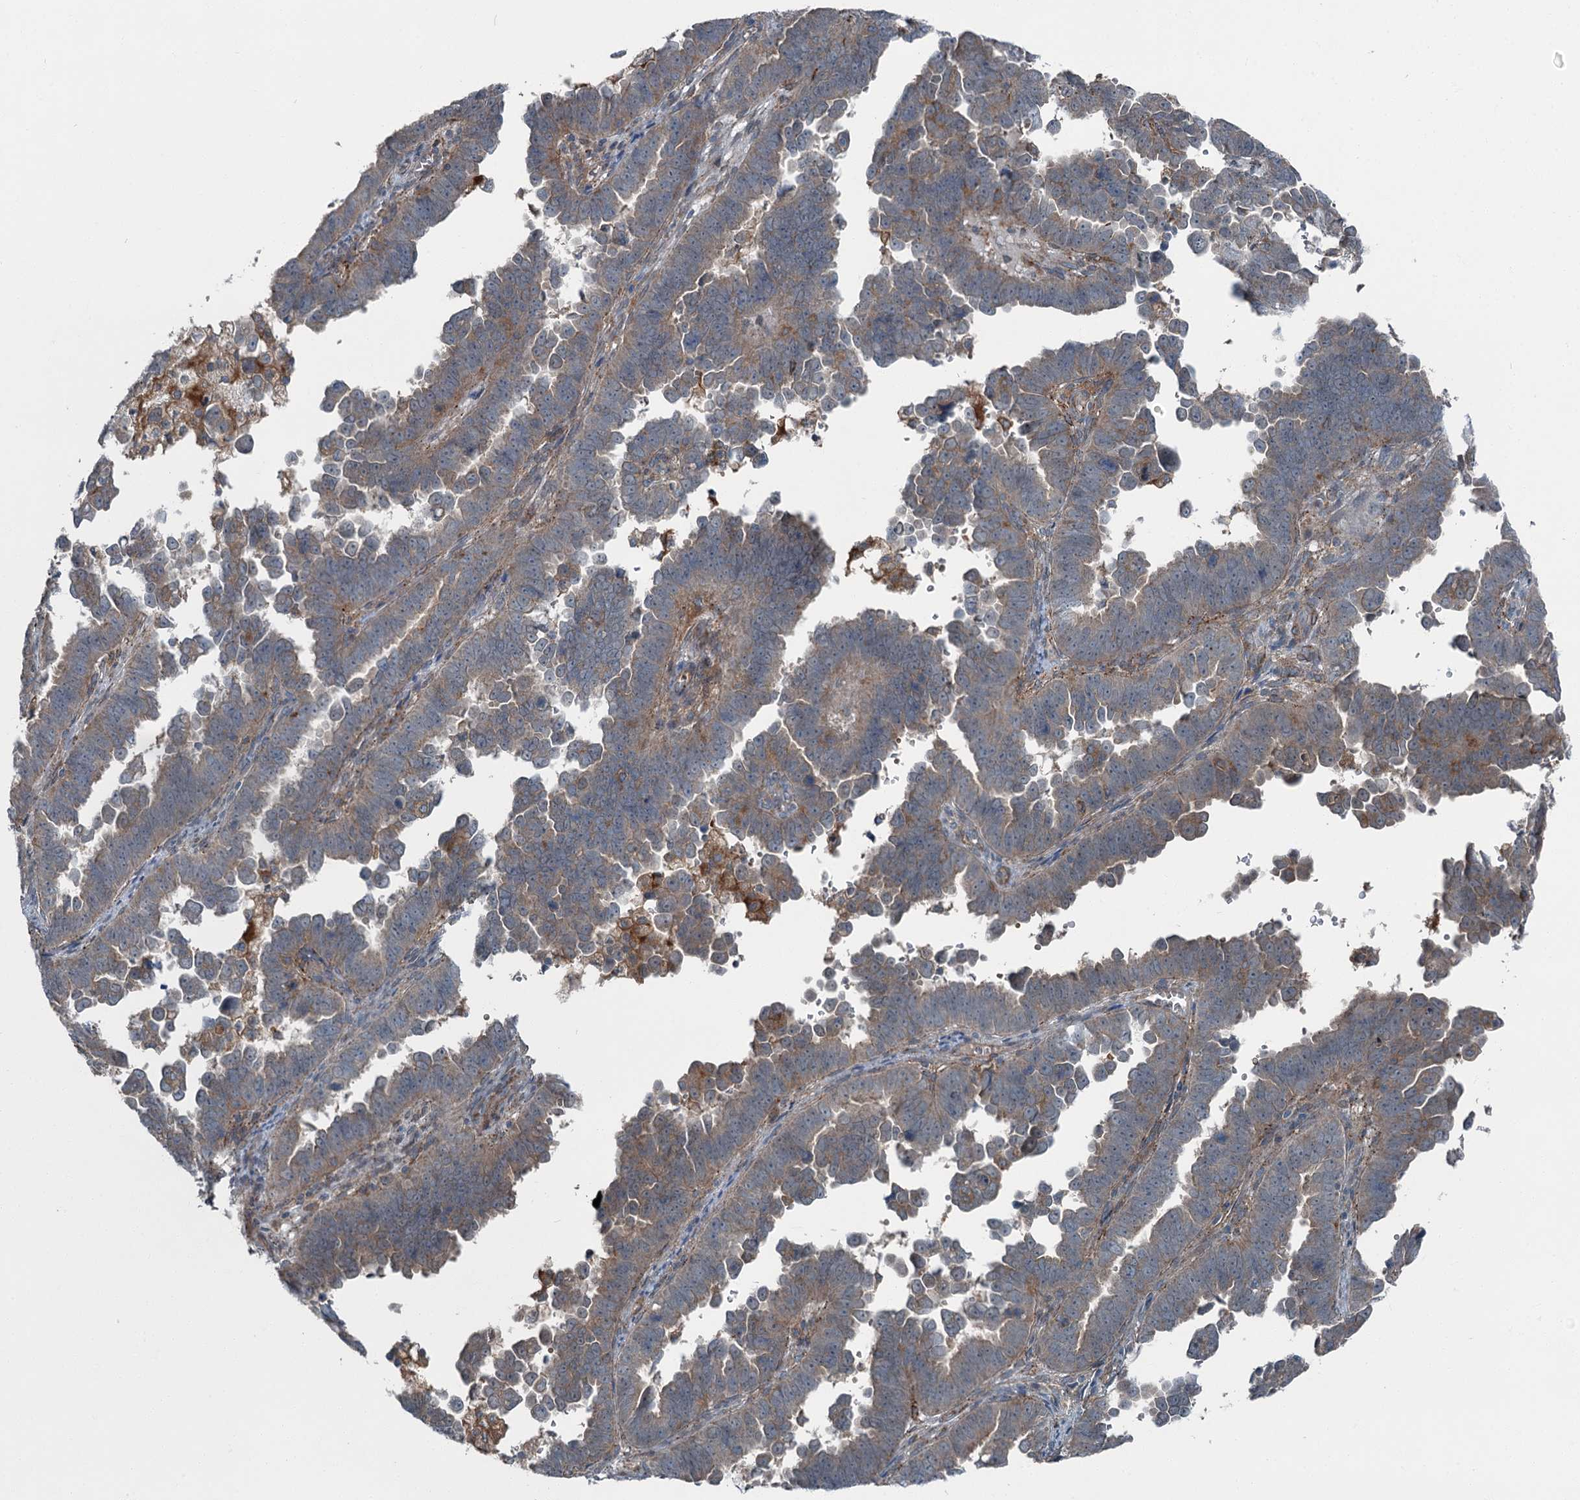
{"staining": {"intensity": "weak", "quantity": "25%-75%", "location": "cytoplasmic/membranous"}, "tissue": "endometrial cancer", "cell_type": "Tumor cells", "image_type": "cancer", "snomed": [{"axis": "morphology", "description": "Adenocarcinoma, NOS"}, {"axis": "topography", "description": "Endometrium"}], "caption": "The image exhibits a brown stain indicating the presence of a protein in the cytoplasmic/membranous of tumor cells in endometrial cancer.", "gene": "AXL", "patient": {"sex": "female", "age": 75}}